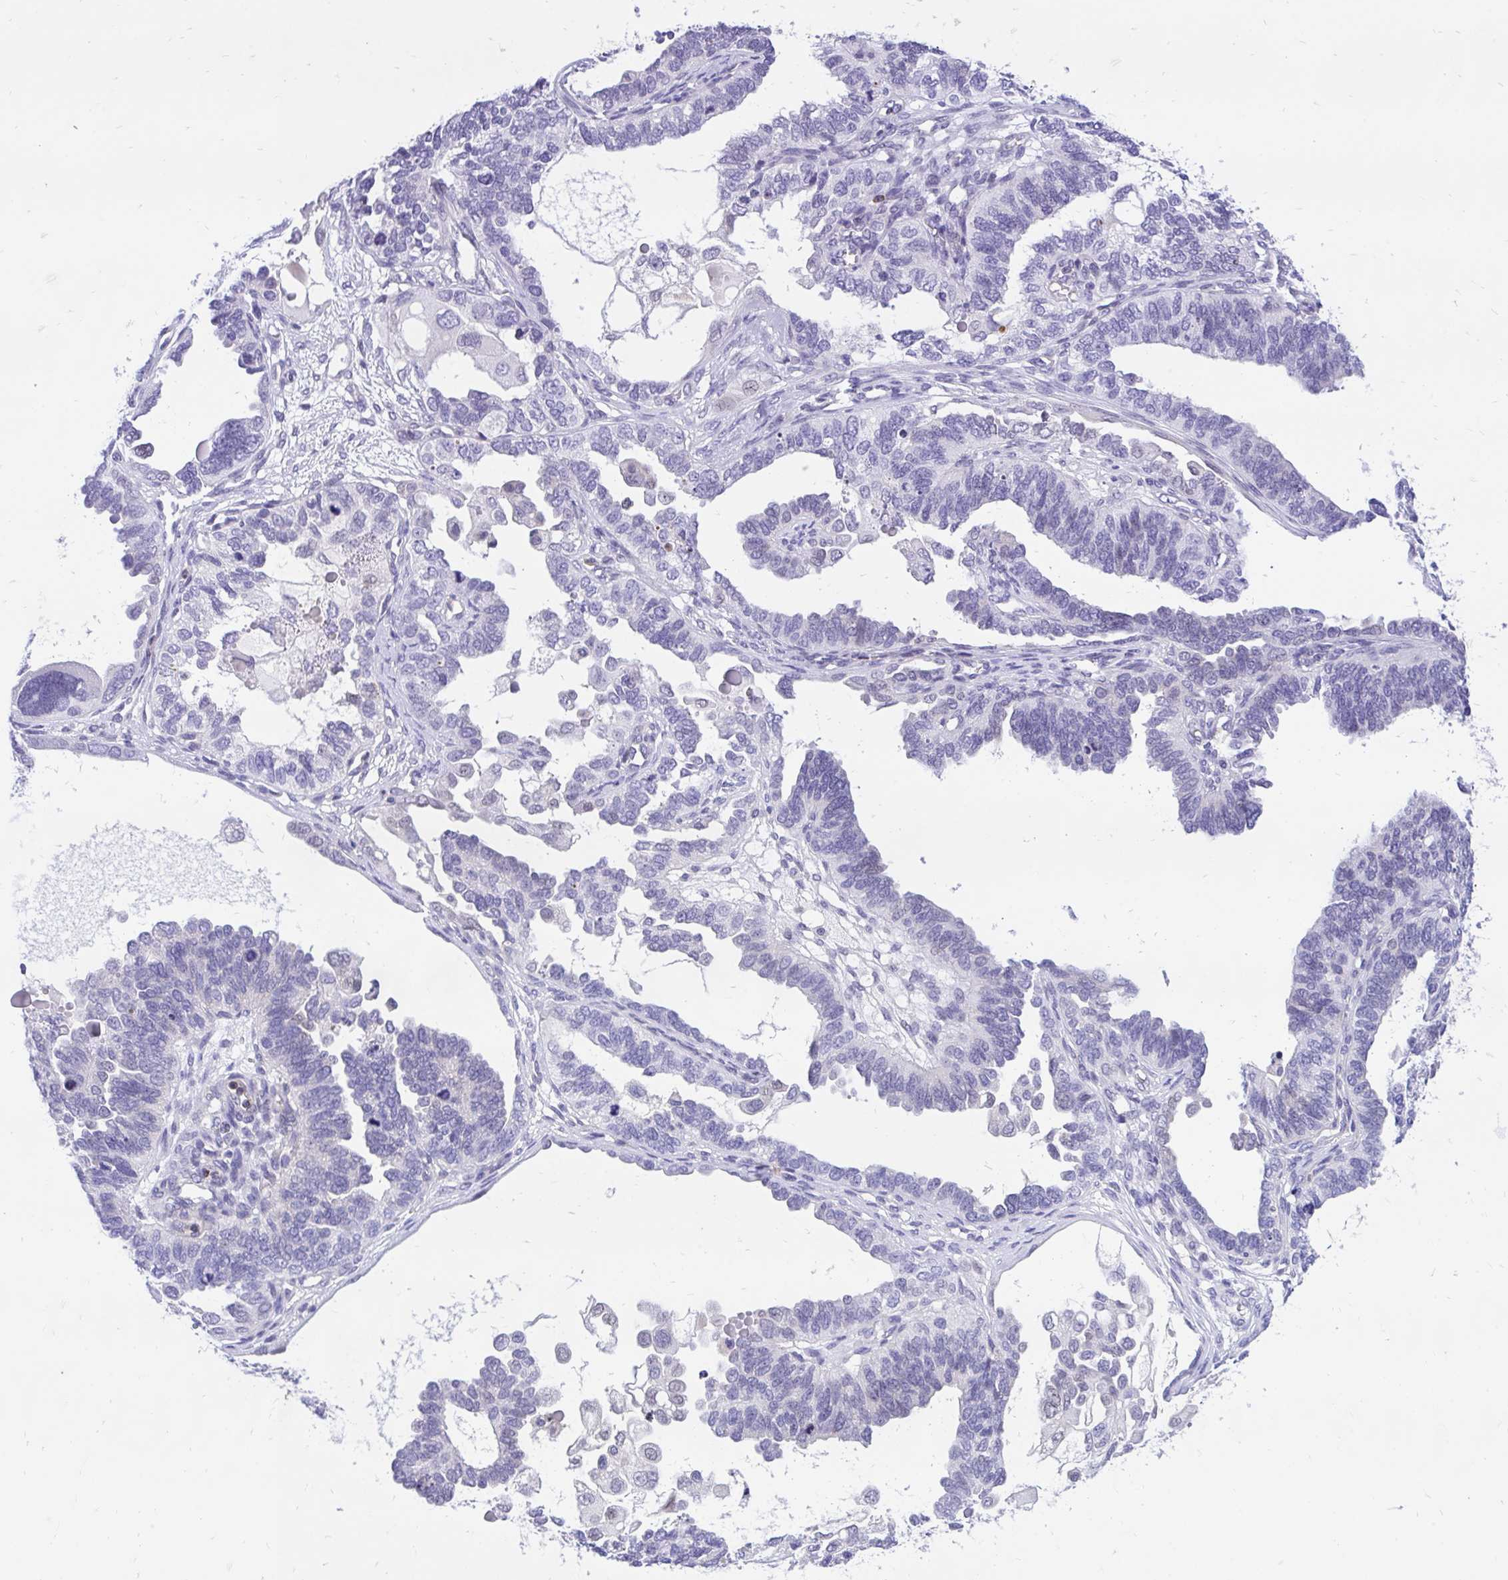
{"staining": {"intensity": "negative", "quantity": "none", "location": "none"}, "tissue": "ovarian cancer", "cell_type": "Tumor cells", "image_type": "cancer", "snomed": [{"axis": "morphology", "description": "Cystadenocarcinoma, serous, NOS"}, {"axis": "topography", "description": "Ovary"}], "caption": "Protein analysis of ovarian cancer (serous cystadenocarcinoma) displays no significant positivity in tumor cells. (Immunohistochemistry (ihc), brightfield microscopy, high magnification).", "gene": "CXCL8", "patient": {"sex": "female", "age": 51}}